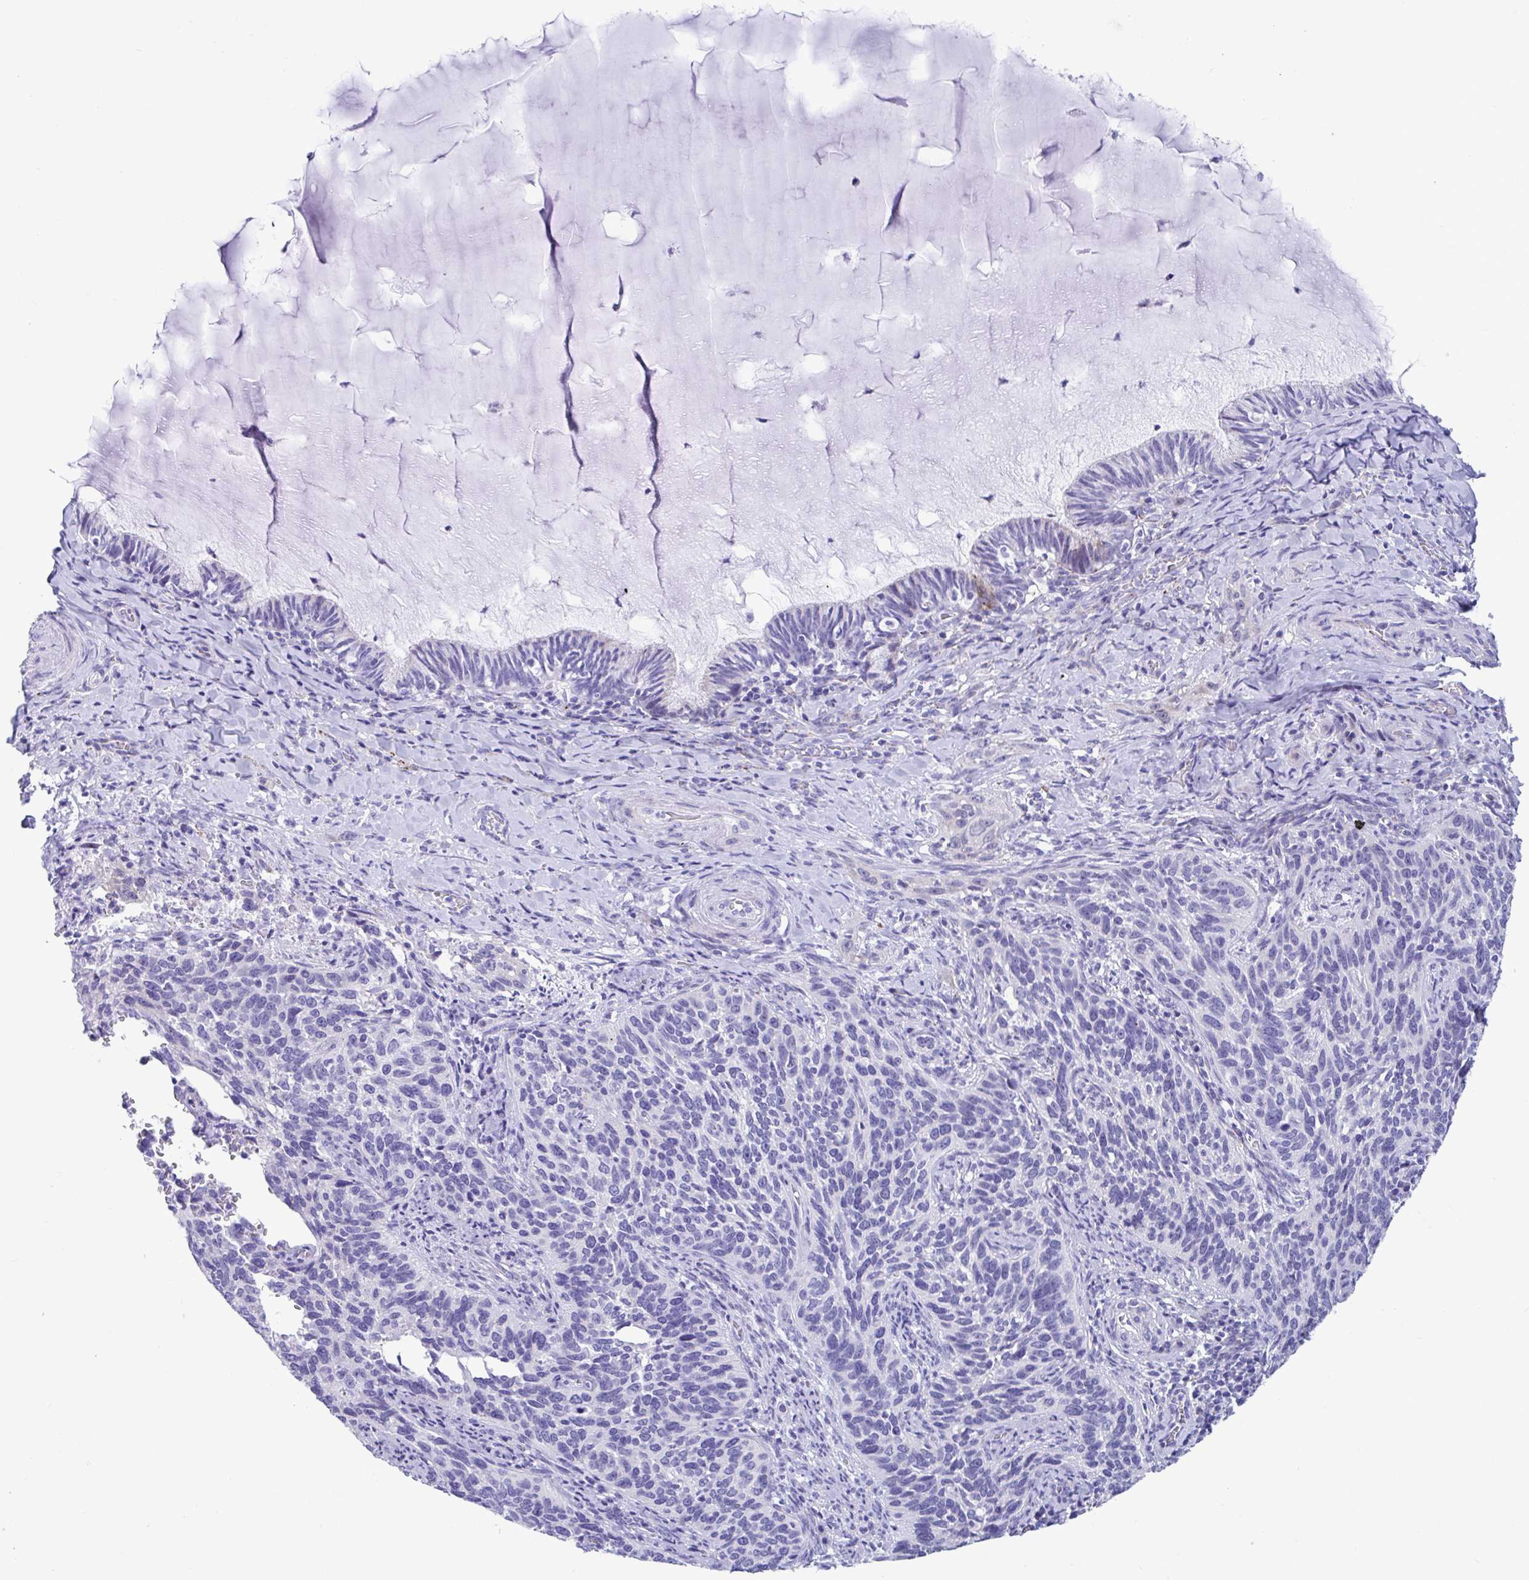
{"staining": {"intensity": "negative", "quantity": "none", "location": "none"}, "tissue": "cervical cancer", "cell_type": "Tumor cells", "image_type": "cancer", "snomed": [{"axis": "morphology", "description": "Squamous cell carcinoma, NOS"}, {"axis": "topography", "description": "Cervix"}], "caption": "Protein analysis of squamous cell carcinoma (cervical) exhibits no significant positivity in tumor cells.", "gene": "TTC30B", "patient": {"sex": "female", "age": 51}}